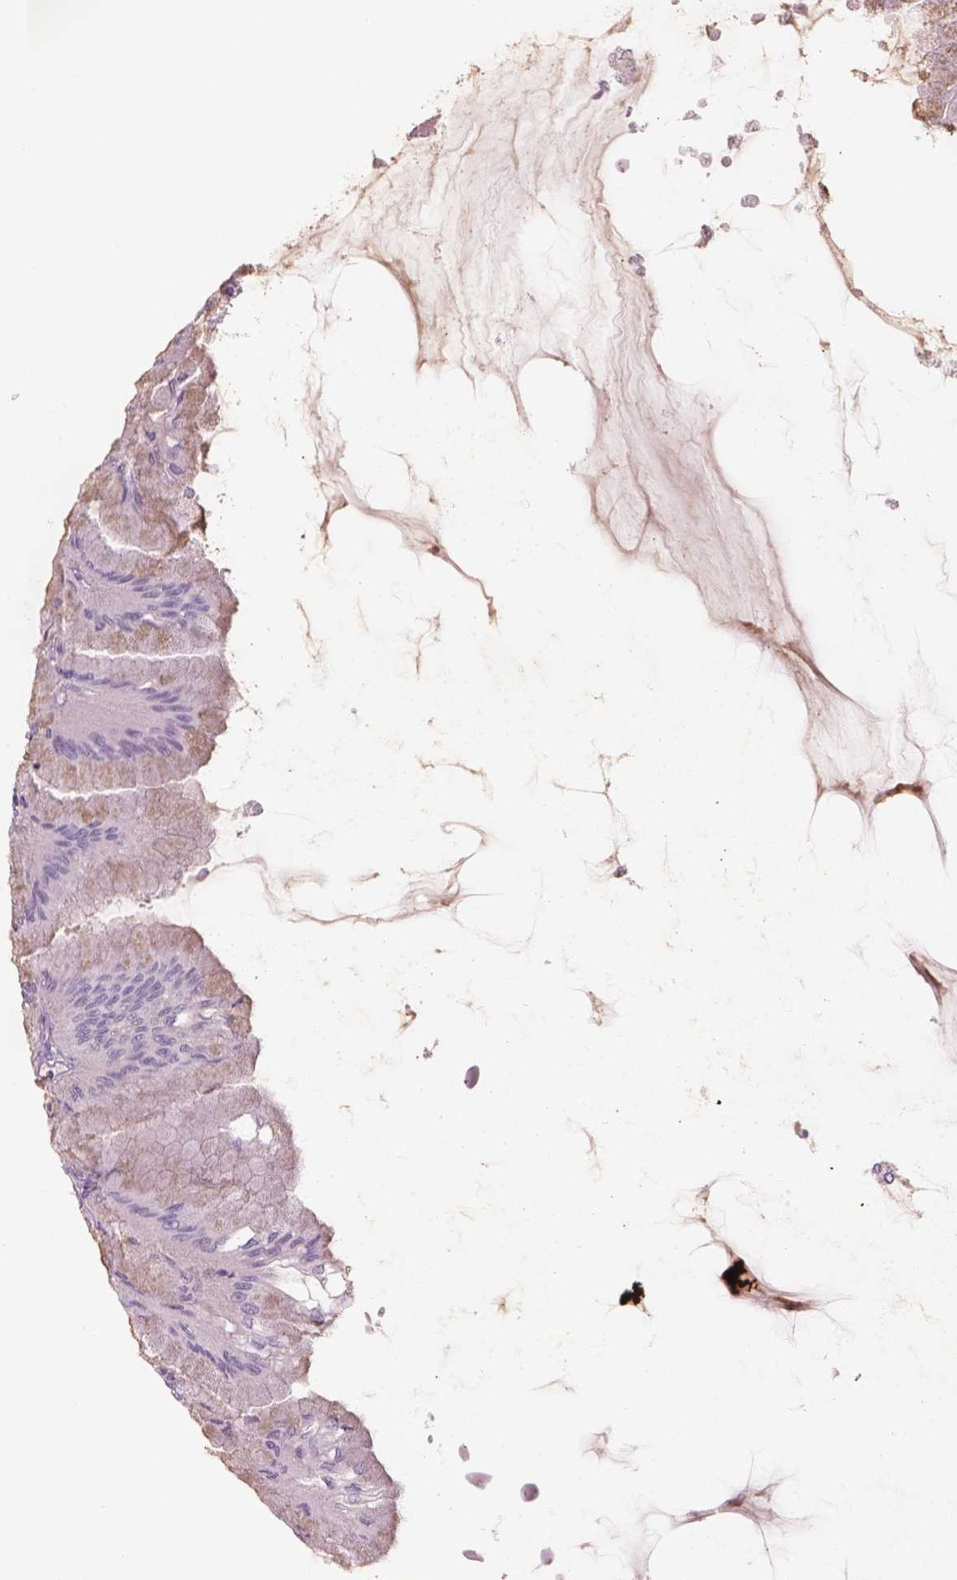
{"staining": {"intensity": "negative", "quantity": "none", "location": "none"}, "tissue": "stomach", "cell_type": "Glandular cells", "image_type": "normal", "snomed": [{"axis": "morphology", "description": "Normal tissue, NOS"}, {"axis": "topography", "description": "Stomach, upper"}], "caption": "This is an immunohistochemistry (IHC) micrograph of normal stomach. There is no staining in glandular cells.", "gene": "GAS2L2", "patient": {"sex": "male", "age": 60}}